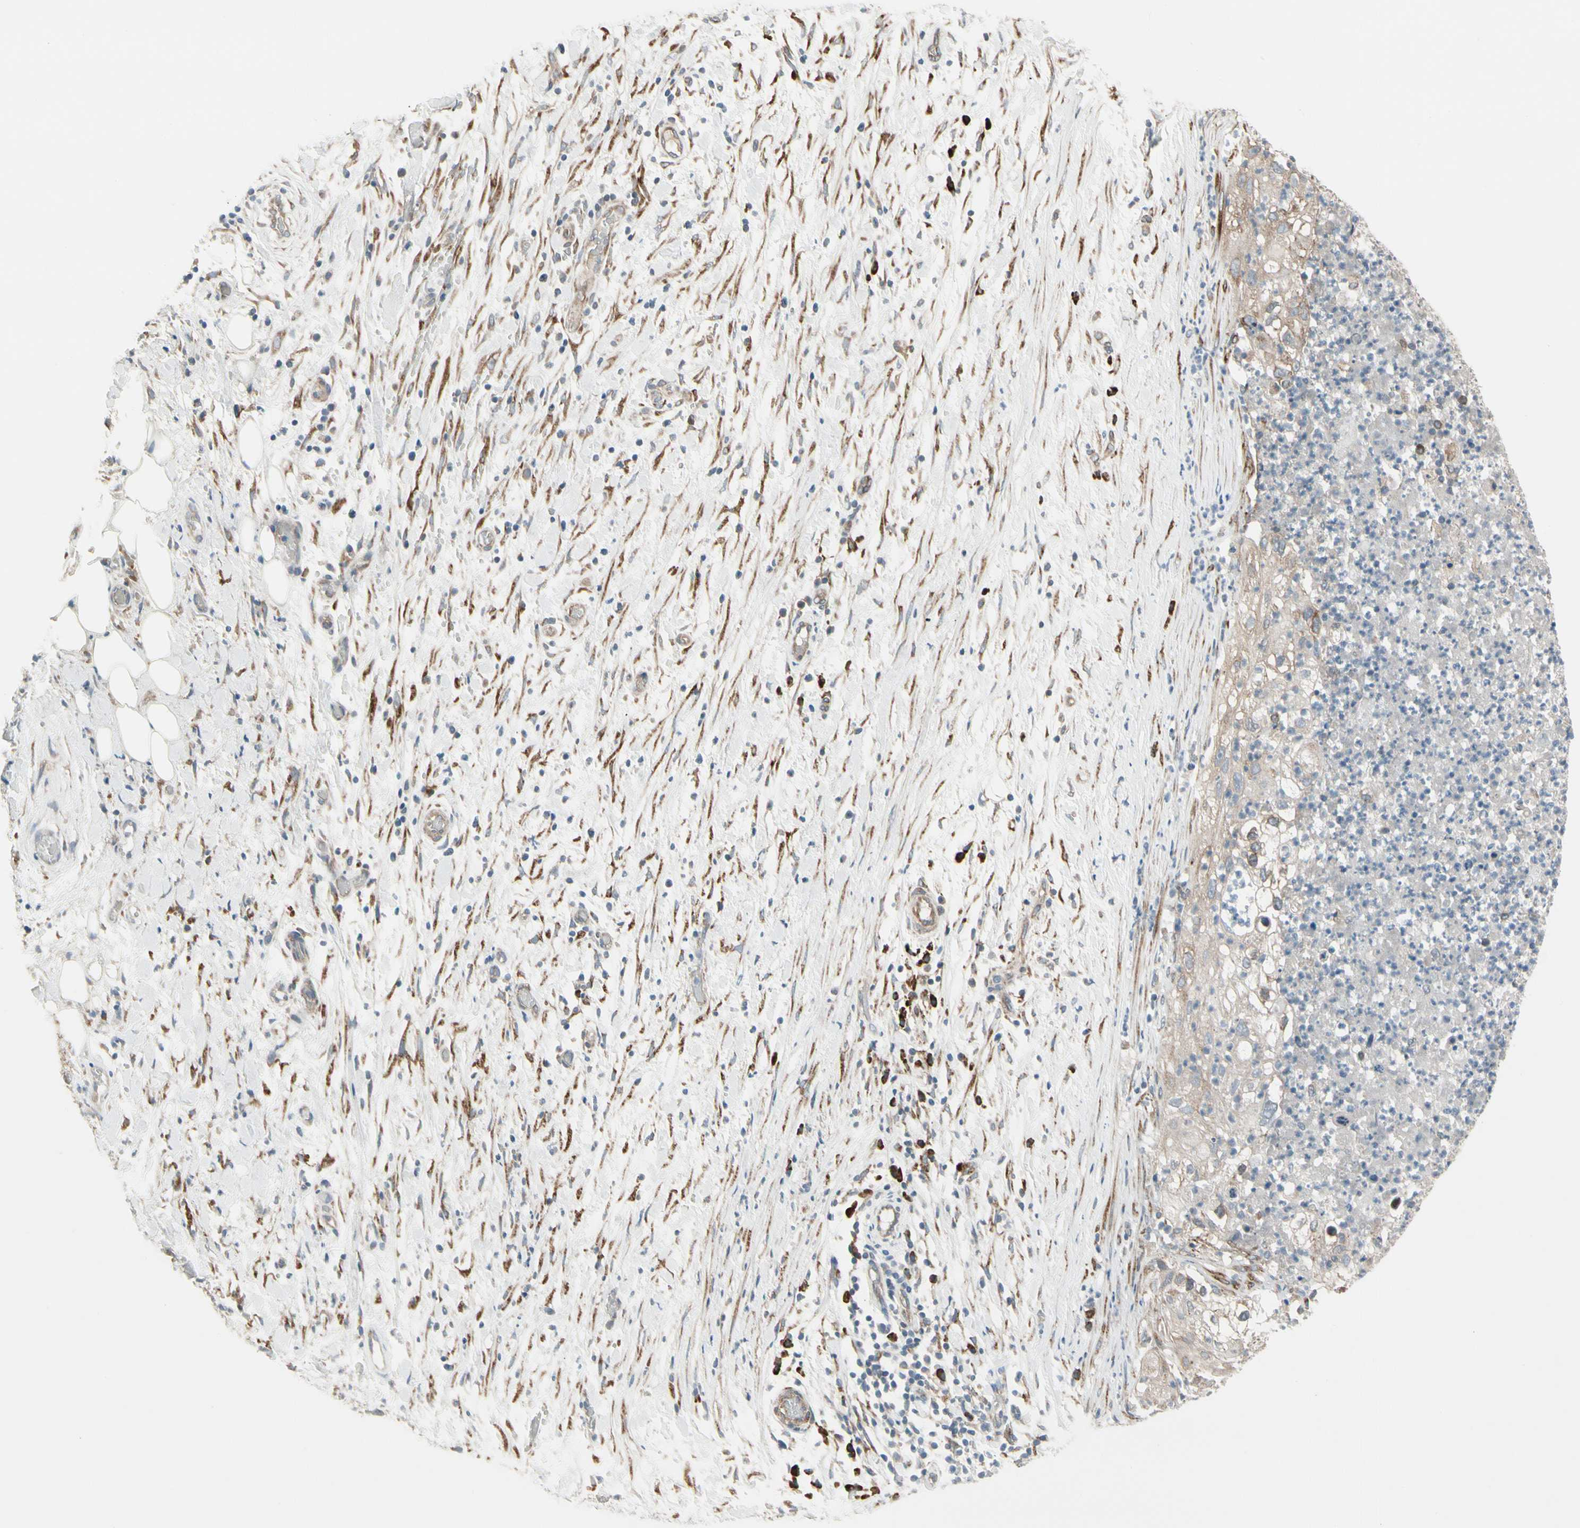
{"staining": {"intensity": "weak", "quantity": ">75%", "location": "cytoplasmic/membranous"}, "tissue": "lung cancer", "cell_type": "Tumor cells", "image_type": "cancer", "snomed": [{"axis": "morphology", "description": "Inflammation, NOS"}, {"axis": "morphology", "description": "Squamous cell carcinoma, NOS"}, {"axis": "topography", "description": "Lymph node"}, {"axis": "topography", "description": "Soft tissue"}, {"axis": "topography", "description": "Lung"}], "caption": "About >75% of tumor cells in human lung squamous cell carcinoma reveal weak cytoplasmic/membranous protein positivity as visualized by brown immunohistochemical staining.", "gene": "FNDC3A", "patient": {"sex": "male", "age": 66}}